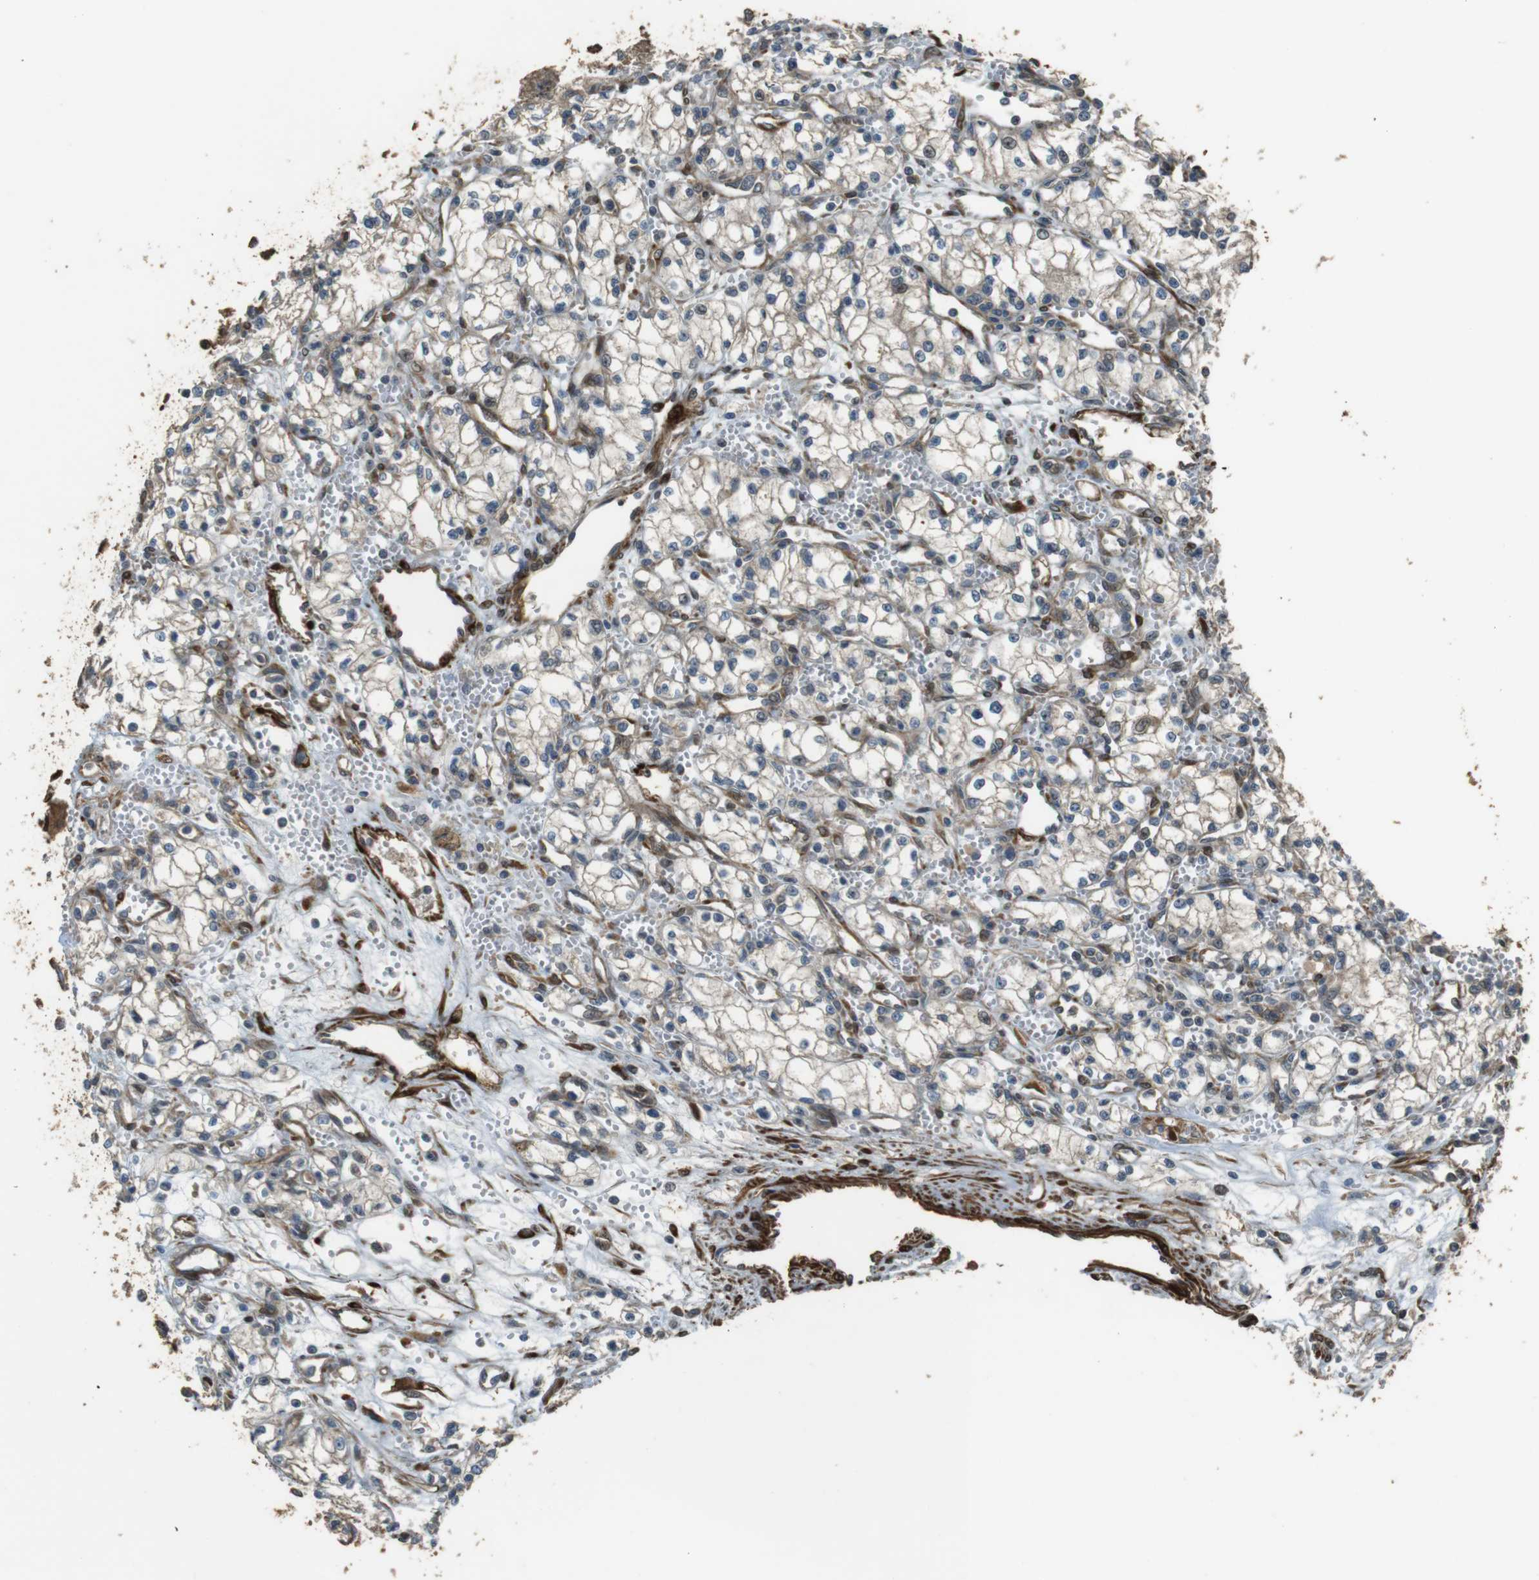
{"staining": {"intensity": "negative", "quantity": "none", "location": "none"}, "tissue": "renal cancer", "cell_type": "Tumor cells", "image_type": "cancer", "snomed": [{"axis": "morphology", "description": "Normal tissue, NOS"}, {"axis": "morphology", "description": "Adenocarcinoma, NOS"}, {"axis": "topography", "description": "Kidney"}], "caption": "An IHC image of renal cancer is shown. There is no staining in tumor cells of renal cancer. The staining is performed using DAB brown chromogen with nuclei counter-stained in using hematoxylin.", "gene": "MSRB3", "patient": {"sex": "male", "age": 59}}